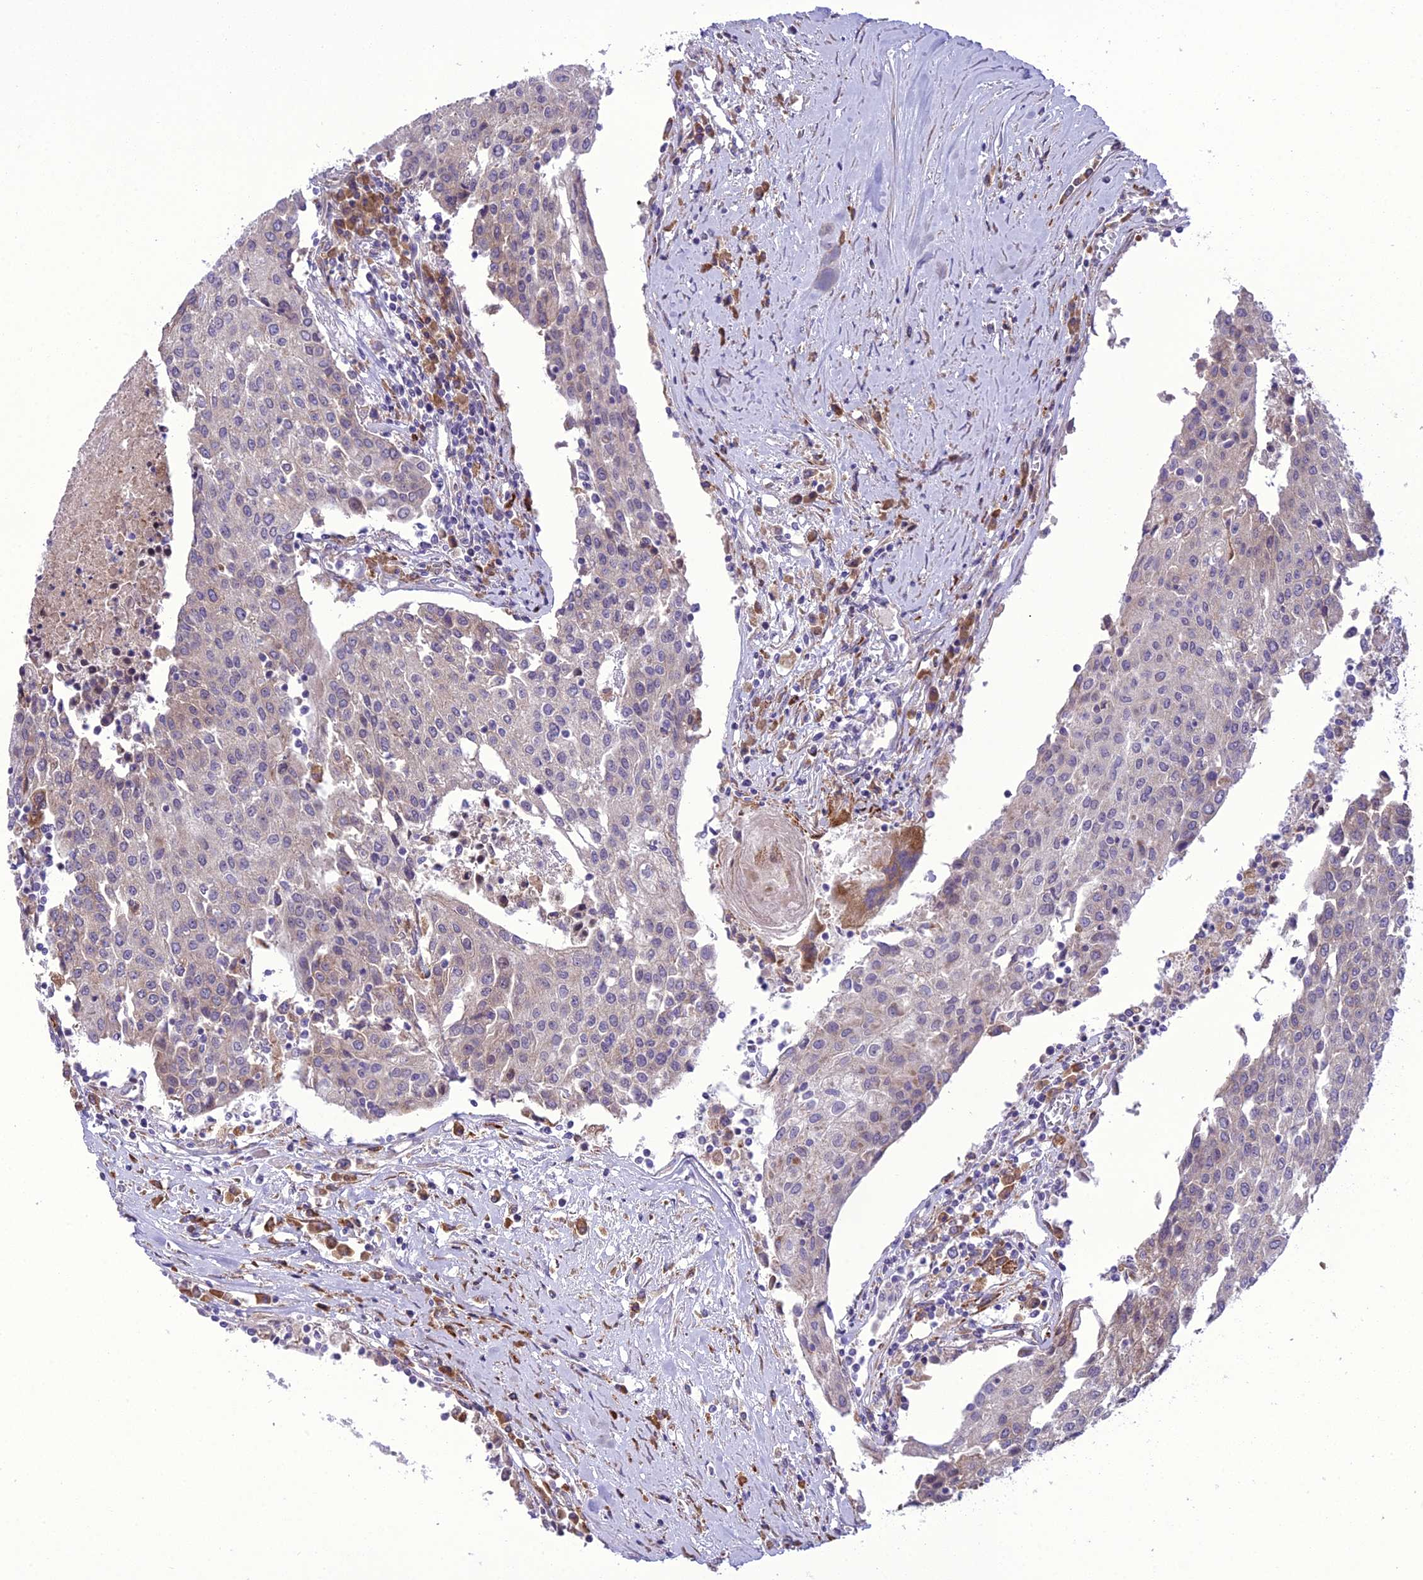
{"staining": {"intensity": "weak", "quantity": "<25%", "location": "cytoplasmic/membranous"}, "tissue": "urothelial cancer", "cell_type": "Tumor cells", "image_type": "cancer", "snomed": [{"axis": "morphology", "description": "Urothelial carcinoma, High grade"}, {"axis": "topography", "description": "Urinary bladder"}], "caption": "A histopathology image of human urothelial cancer is negative for staining in tumor cells.", "gene": "NEURL2", "patient": {"sex": "female", "age": 85}}